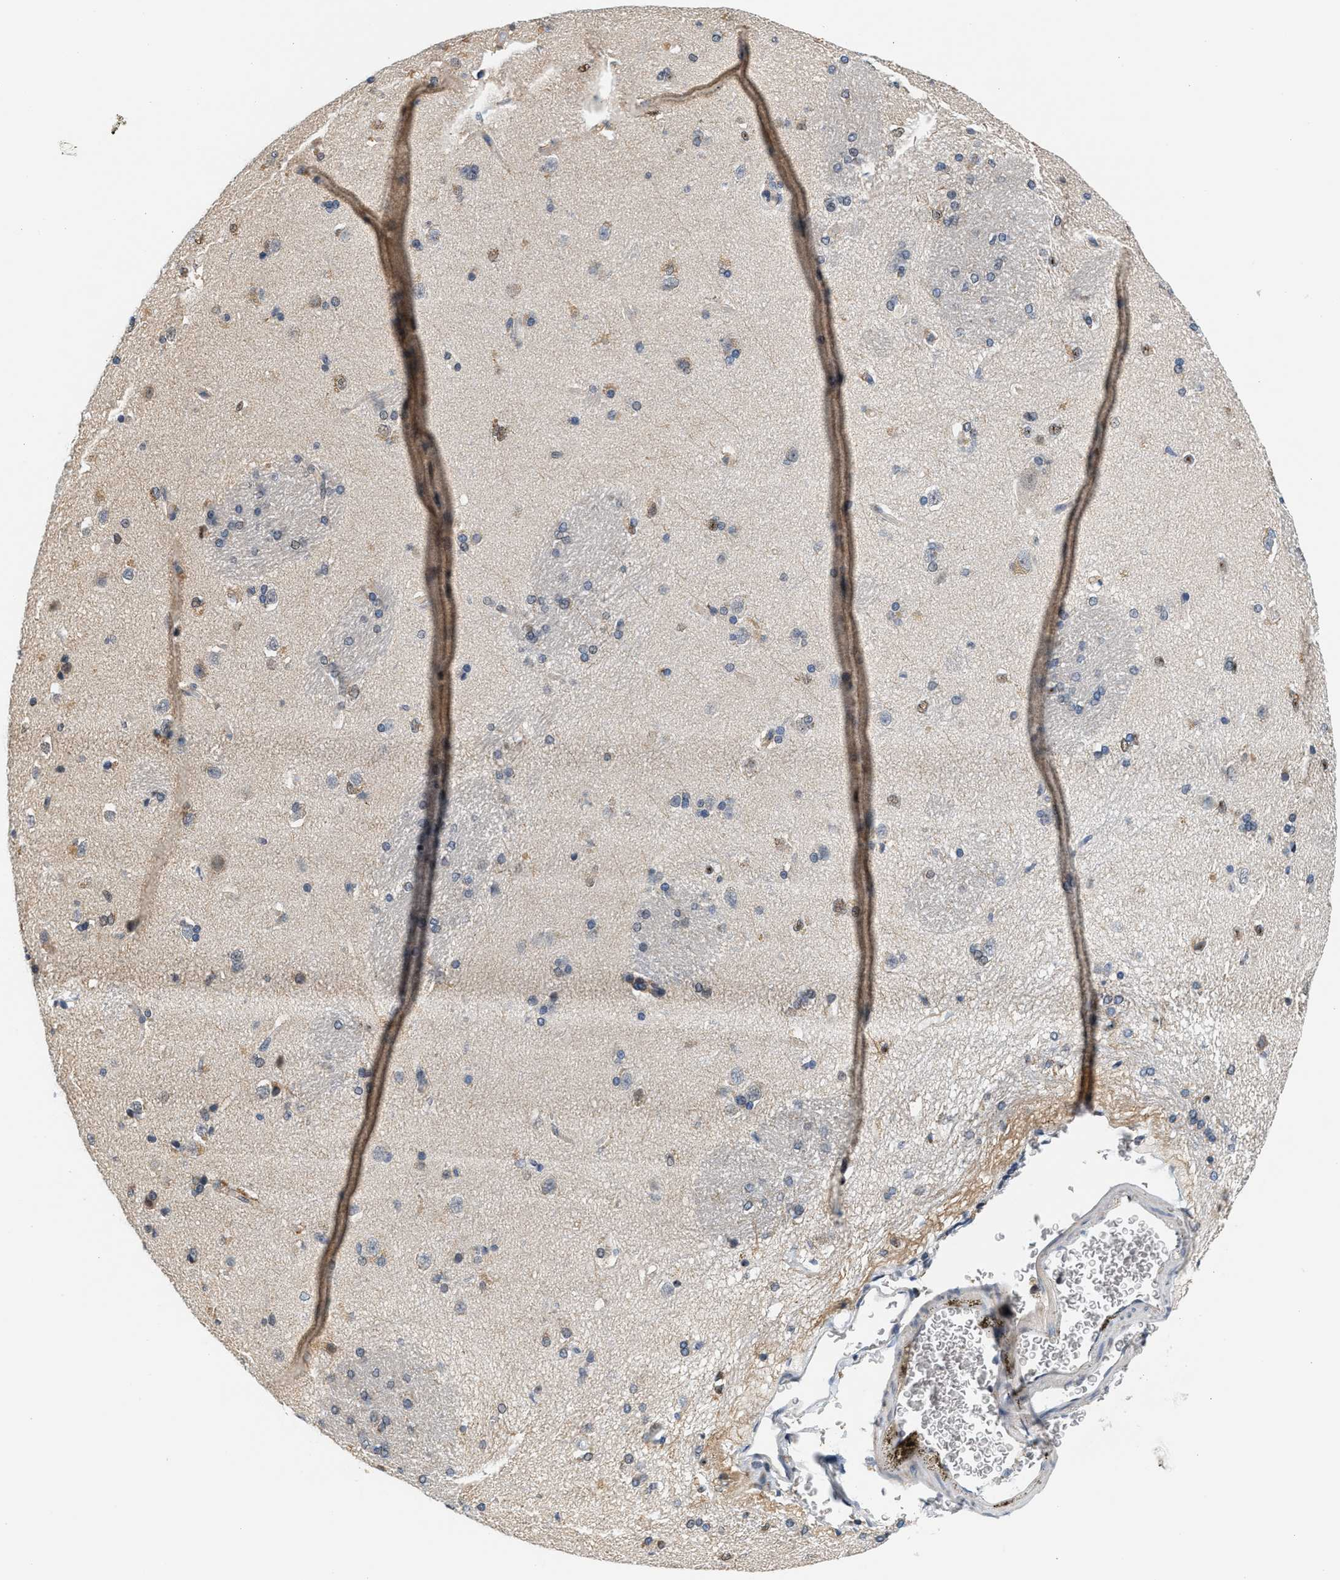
{"staining": {"intensity": "moderate", "quantity": "<25%", "location": "cytoplasmic/membranous"}, "tissue": "caudate", "cell_type": "Glial cells", "image_type": "normal", "snomed": [{"axis": "morphology", "description": "Normal tissue, NOS"}, {"axis": "topography", "description": "Lateral ventricle wall"}], "caption": "Caudate stained with IHC displays moderate cytoplasmic/membranous staining in approximately <25% of glial cells. (Brightfield microscopy of DAB IHC at high magnification).", "gene": "KCNMB2", "patient": {"sex": "female", "age": 19}}